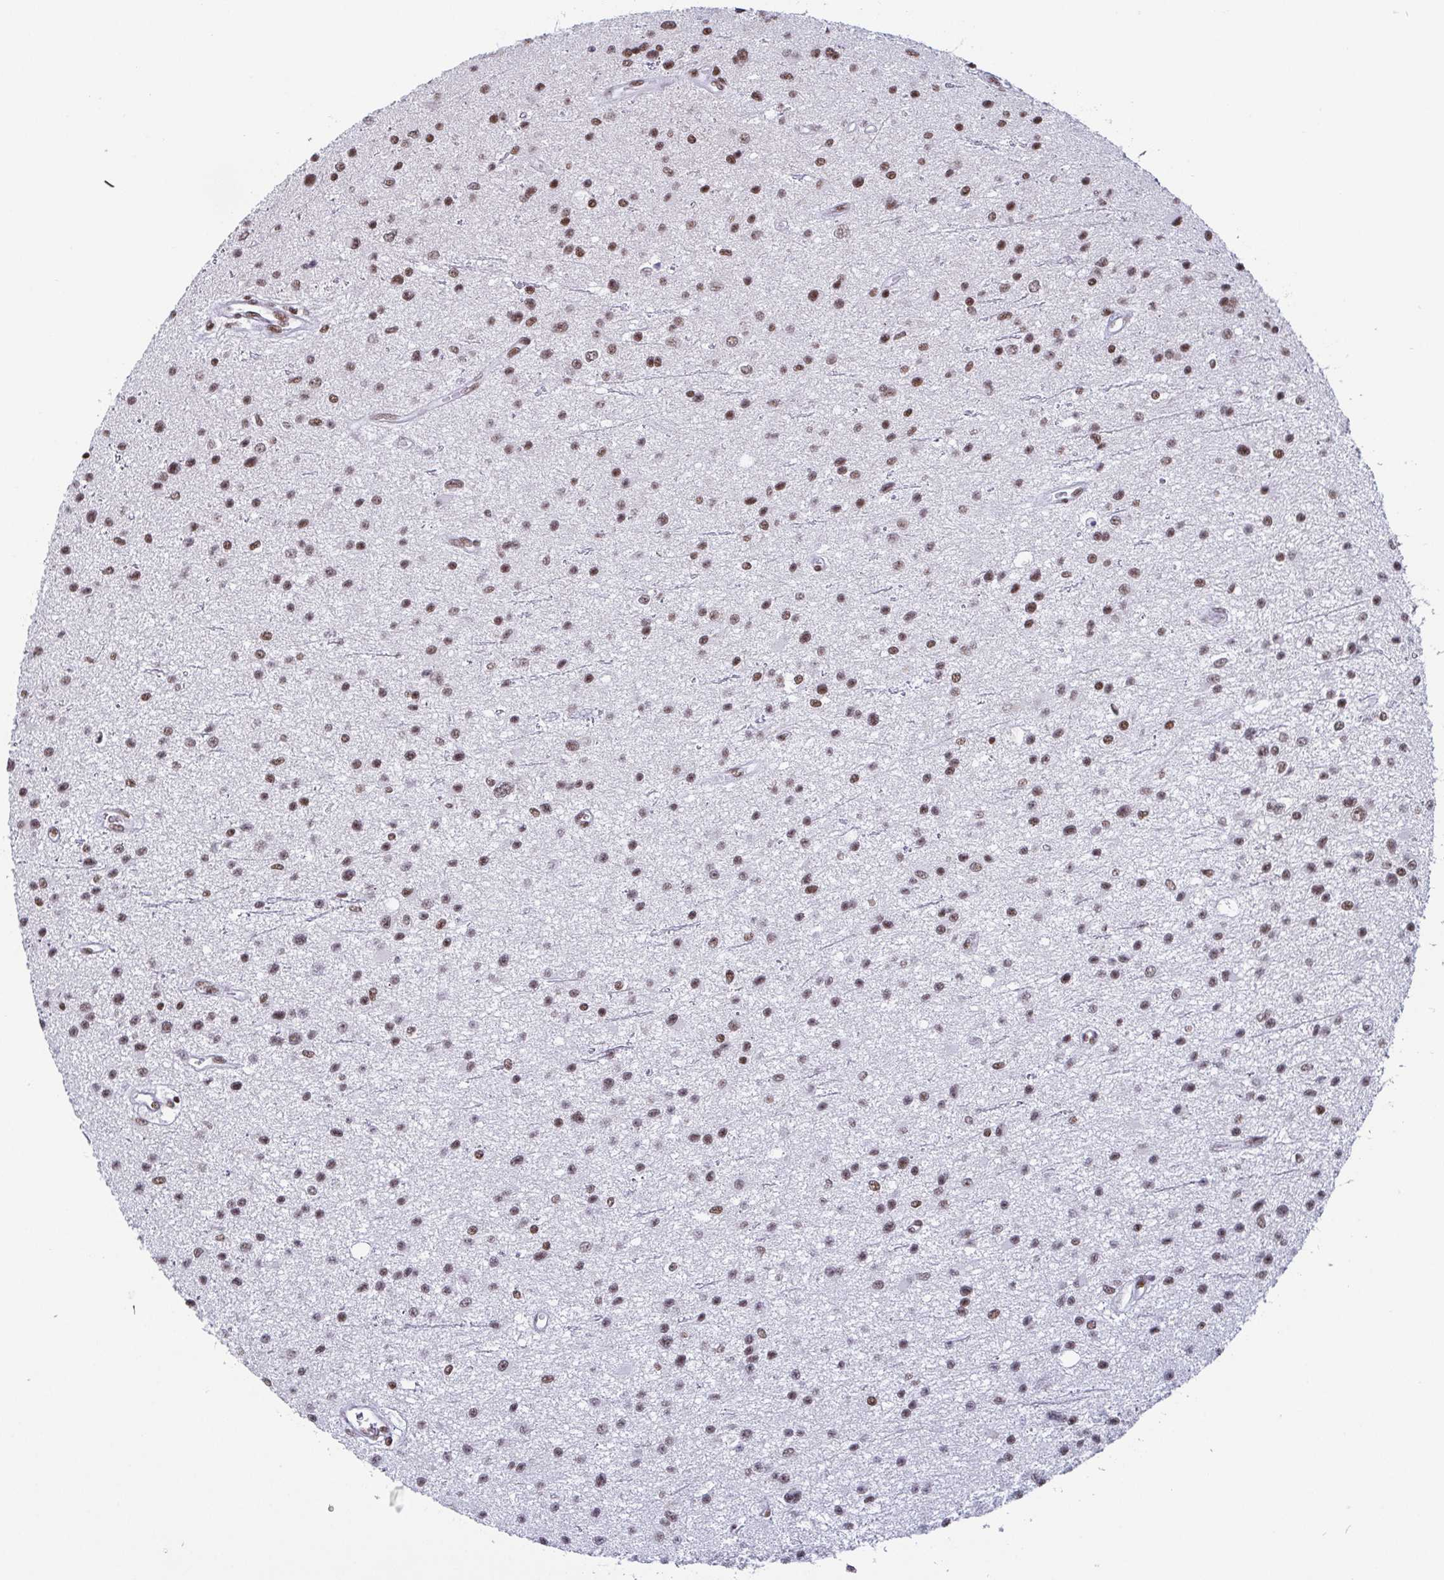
{"staining": {"intensity": "moderate", "quantity": ">75%", "location": "nuclear"}, "tissue": "glioma", "cell_type": "Tumor cells", "image_type": "cancer", "snomed": [{"axis": "morphology", "description": "Glioma, malignant, Low grade"}, {"axis": "topography", "description": "Brain"}], "caption": "Immunohistochemical staining of human glioma demonstrates moderate nuclear protein staining in approximately >75% of tumor cells.", "gene": "CTCF", "patient": {"sex": "male", "age": 43}}